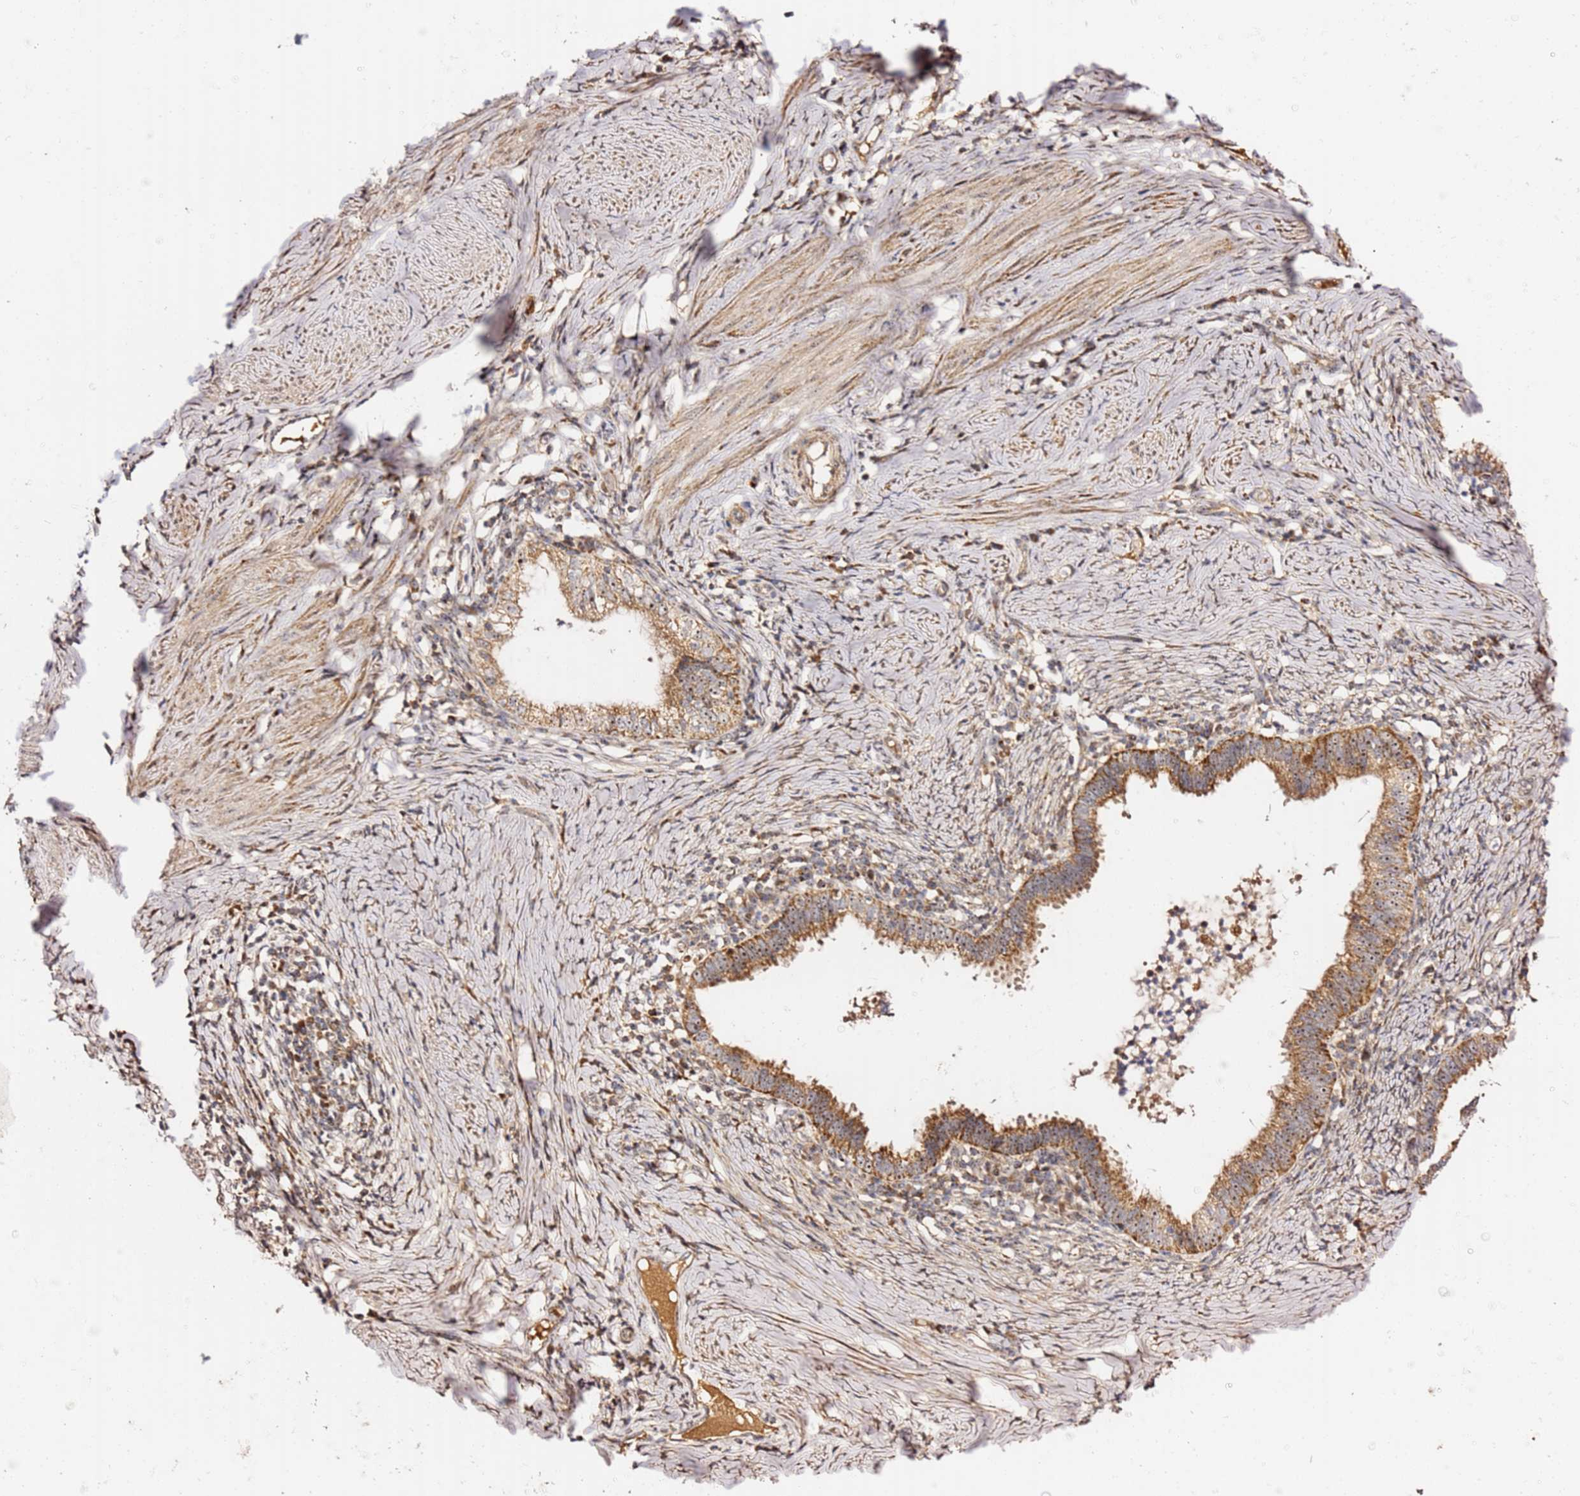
{"staining": {"intensity": "moderate", "quantity": ">75%", "location": "cytoplasmic/membranous,nuclear"}, "tissue": "cervical cancer", "cell_type": "Tumor cells", "image_type": "cancer", "snomed": [{"axis": "morphology", "description": "Adenocarcinoma, NOS"}, {"axis": "topography", "description": "Cervix"}], "caption": "Adenocarcinoma (cervical) was stained to show a protein in brown. There is medium levels of moderate cytoplasmic/membranous and nuclear positivity in about >75% of tumor cells. (DAB IHC, brown staining for protein, blue staining for nuclei).", "gene": "KIF25", "patient": {"sex": "female", "age": 36}}